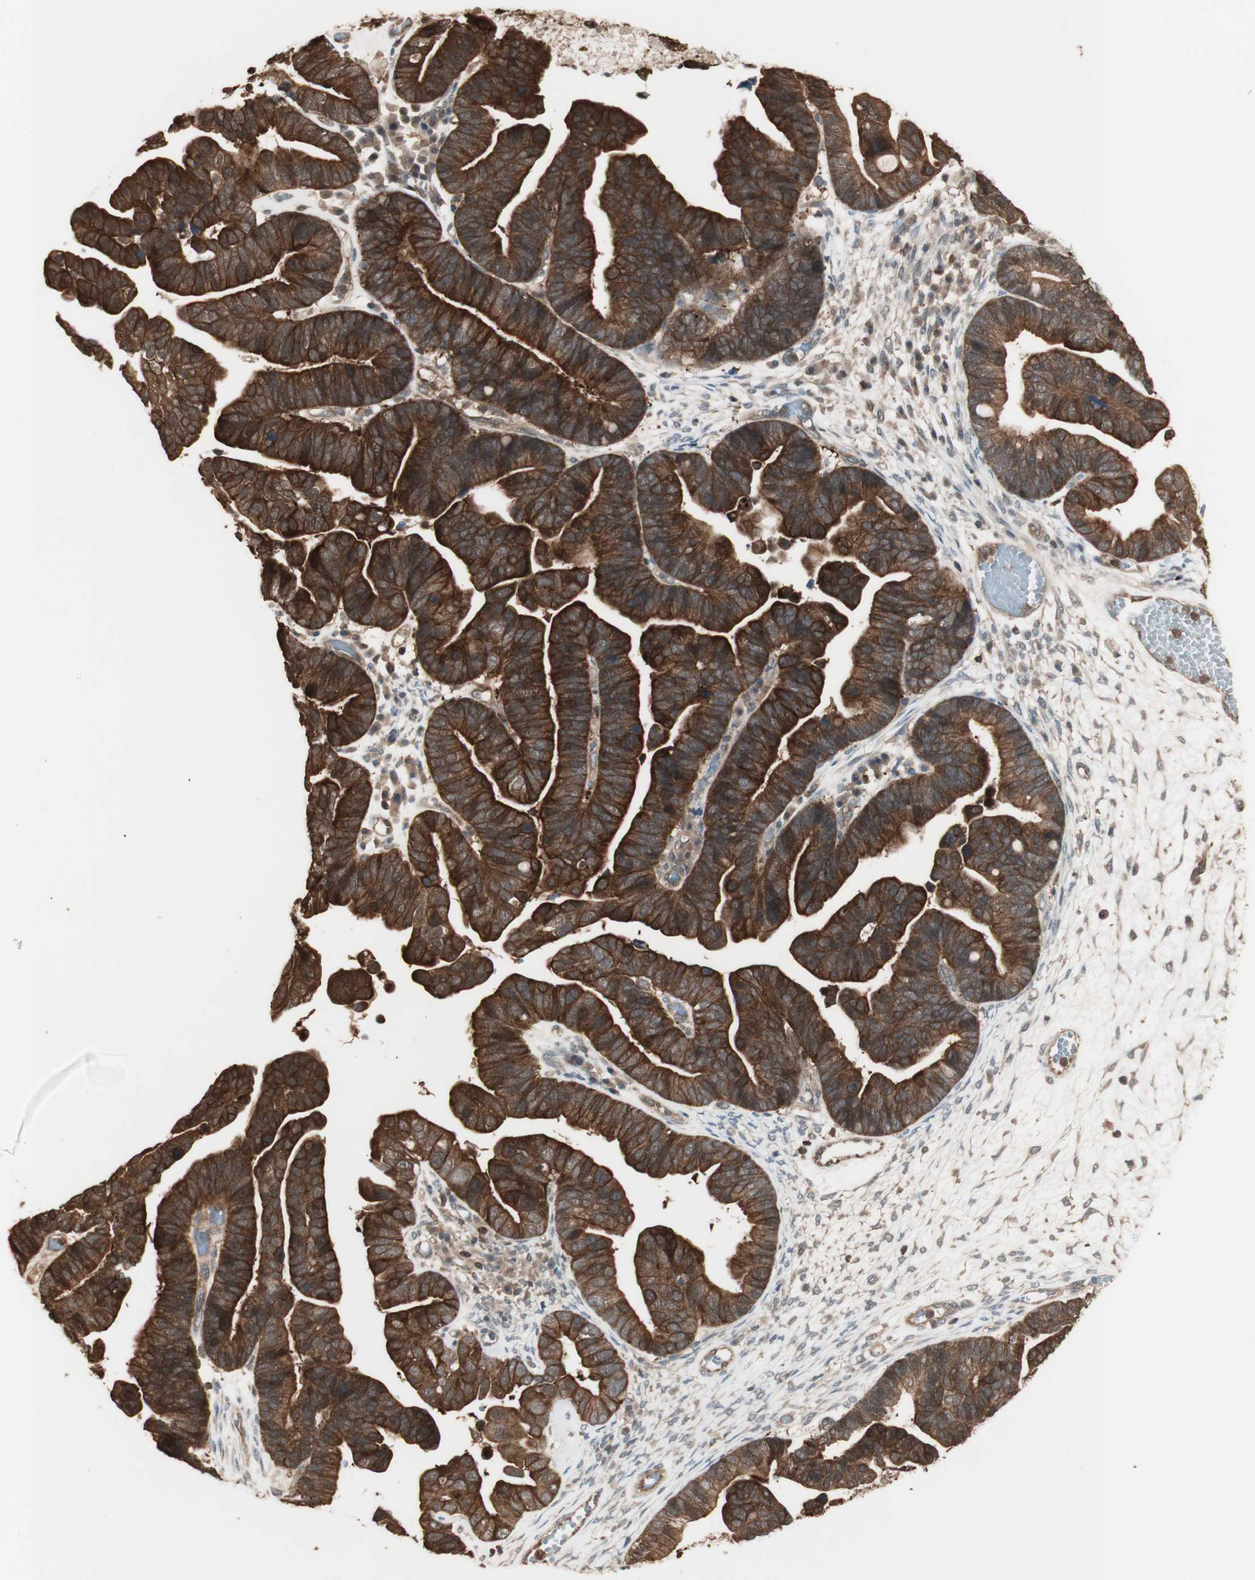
{"staining": {"intensity": "strong", "quantity": ">75%", "location": "cytoplasmic/membranous"}, "tissue": "ovarian cancer", "cell_type": "Tumor cells", "image_type": "cancer", "snomed": [{"axis": "morphology", "description": "Cystadenocarcinoma, serous, NOS"}, {"axis": "topography", "description": "Ovary"}], "caption": "Tumor cells reveal high levels of strong cytoplasmic/membranous positivity in approximately >75% of cells in human serous cystadenocarcinoma (ovarian).", "gene": "YWHAB", "patient": {"sex": "female", "age": 56}}